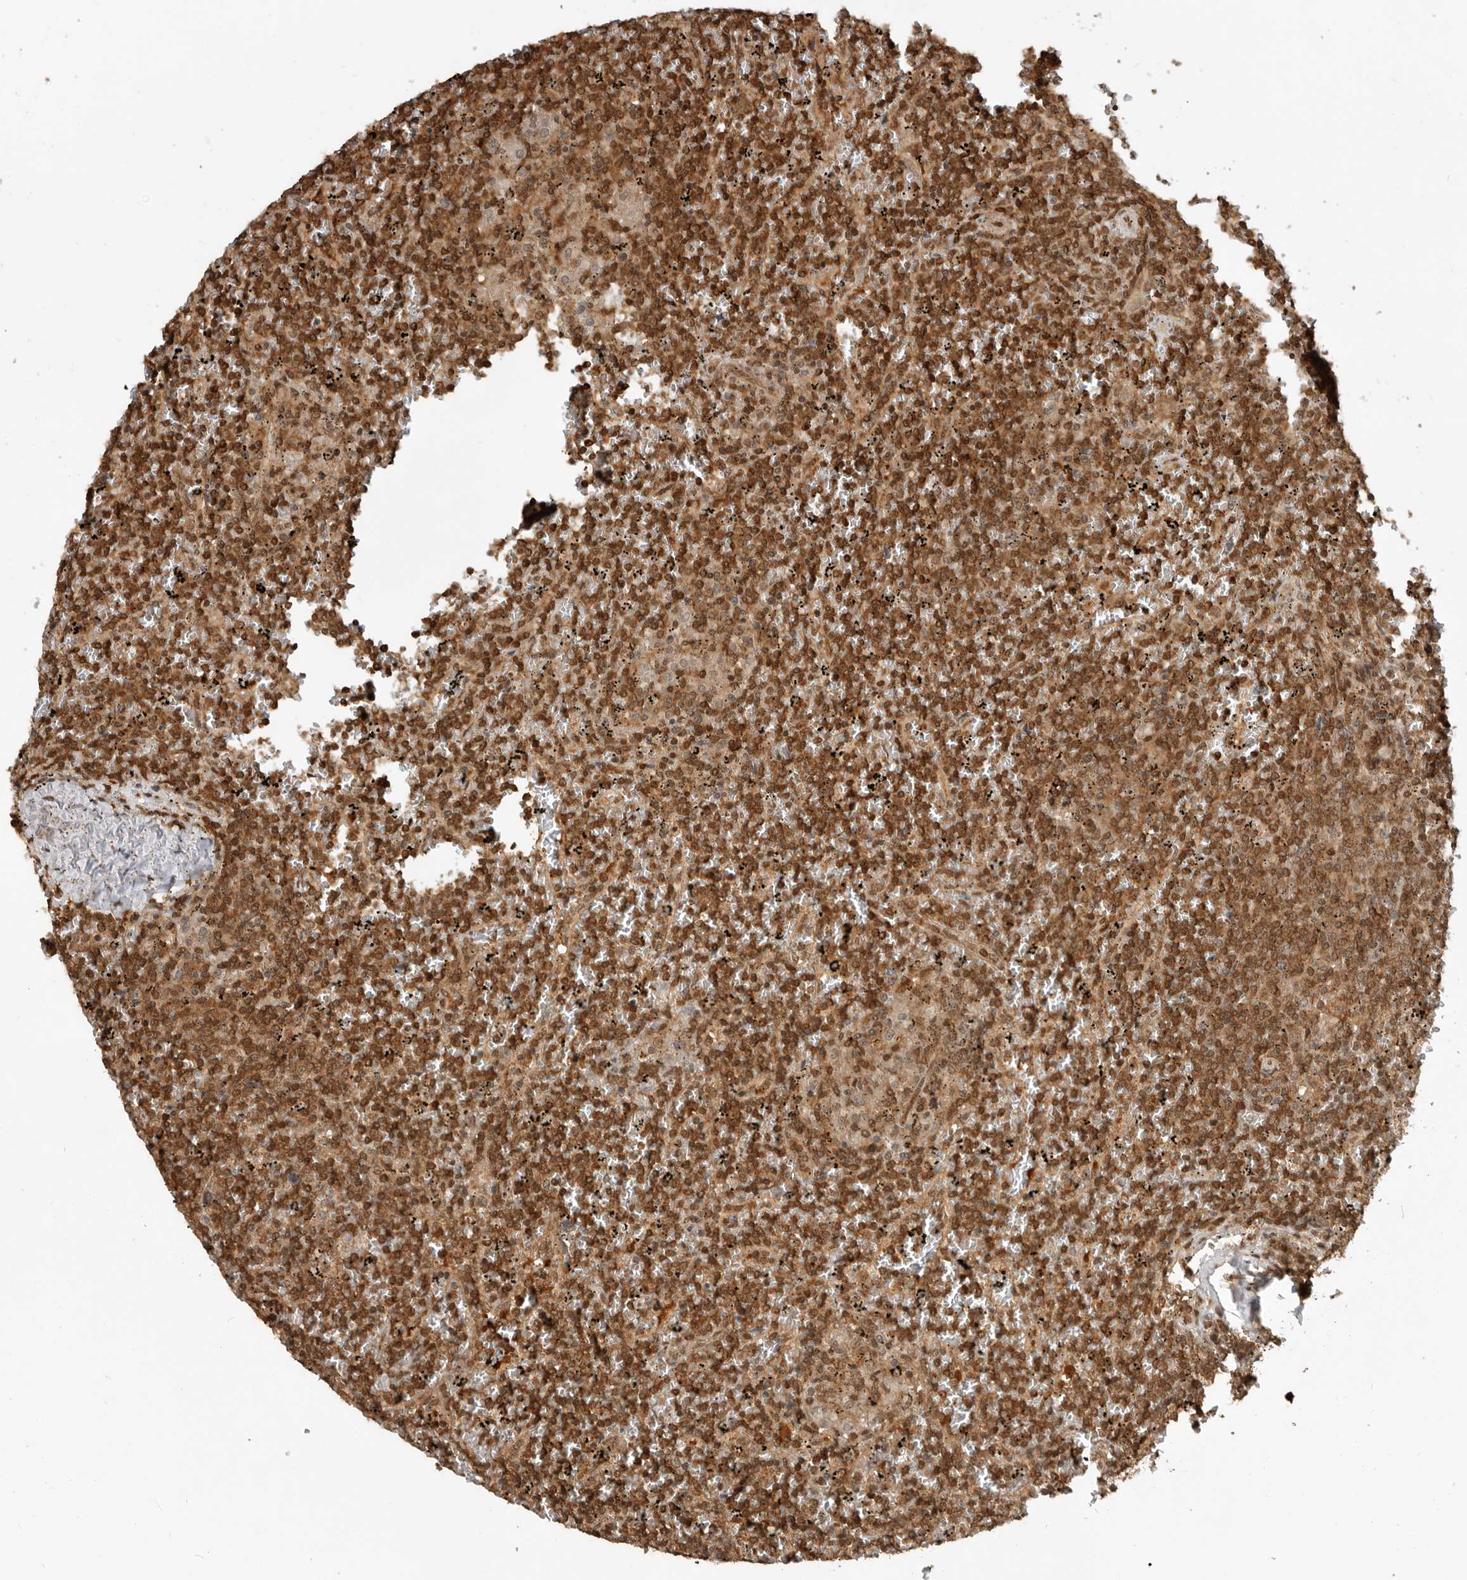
{"staining": {"intensity": "strong", "quantity": ">75%", "location": "cytoplasmic/membranous,nuclear"}, "tissue": "lymphoma", "cell_type": "Tumor cells", "image_type": "cancer", "snomed": [{"axis": "morphology", "description": "Malignant lymphoma, non-Hodgkin's type, Low grade"}, {"axis": "topography", "description": "Spleen"}], "caption": "Protein staining of lymphoma tissue exhibits strong cytoplasmic/membranous and nuclear expression in about >75% of tumor cells. (DAB IHC, brown staining for protein, blue staining for nuclei).", "gene": "ADPRS", "patient": {"sex": "female", "age": 19}}